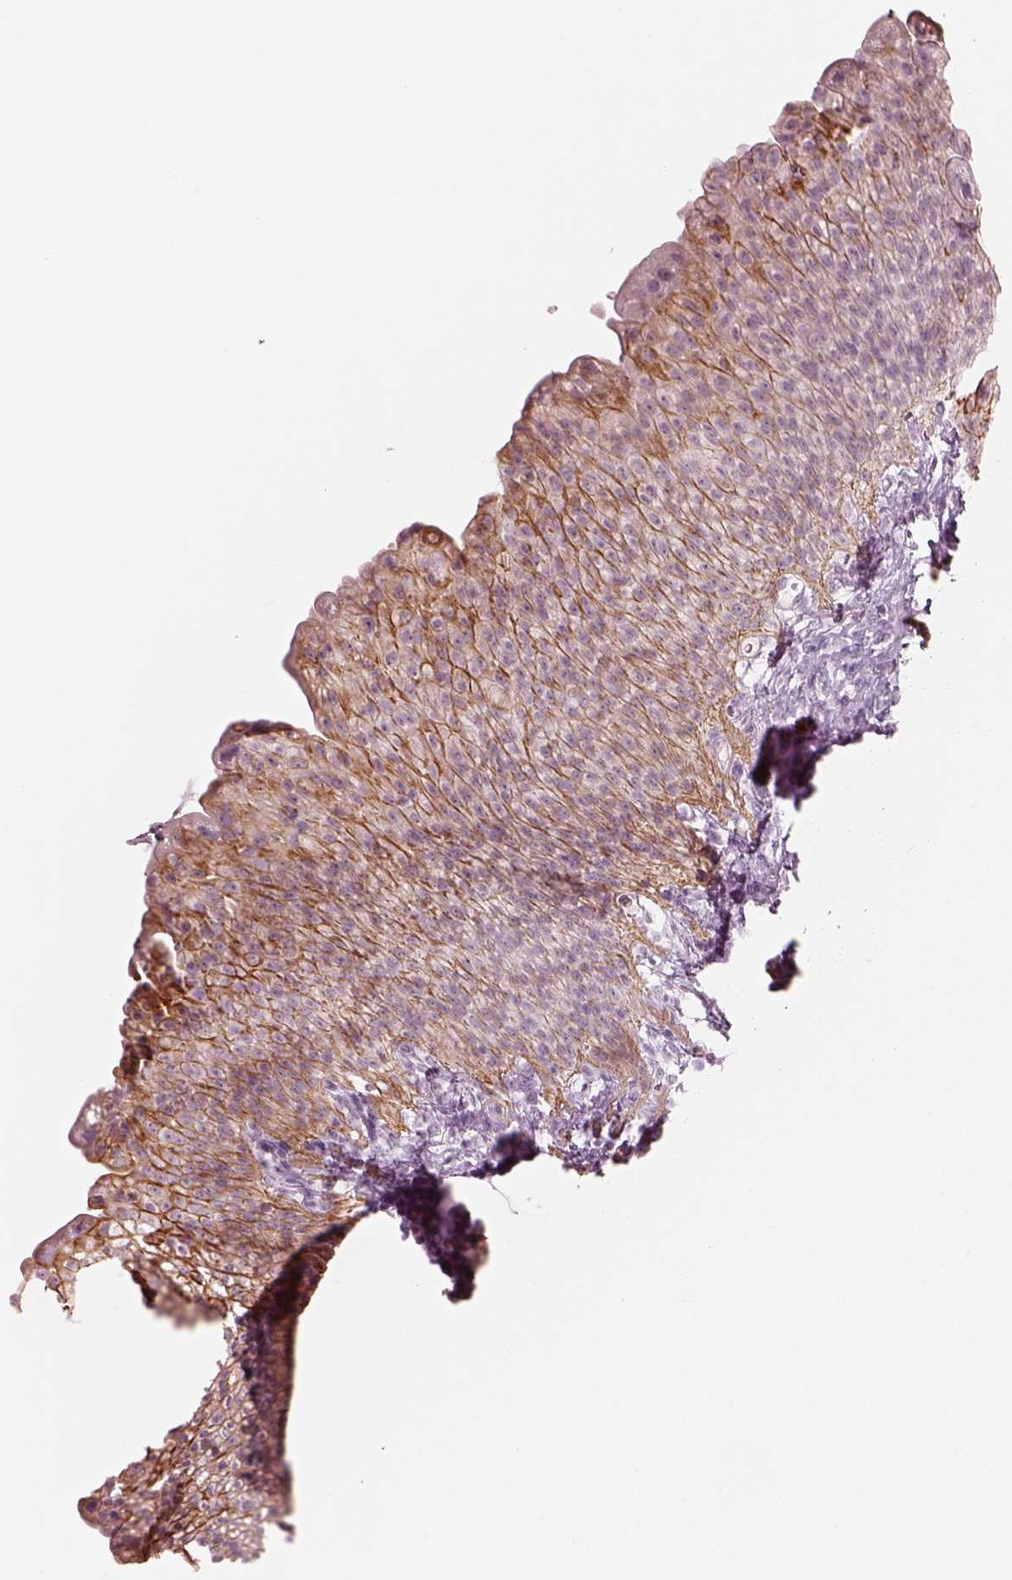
{"staining": {"intensity": "moderate", "quantity": "25%-75%", "location": "cytoplasmic/membranous"}, "tissue": "urinary bladder", "cell_type": "Urothelial cells", "image_type": "normal", "snomed": [{"axis": "morphology", "description": "Normal tissue, NOS"}, {"axis": "topography", "description": "Urinary bladder"}, {"axis": "topography", "description": "Prostate"}], "caption": "Moderate cytoplasmic/membranous expression for a protein is present in approximately 25%-75% of urothelial cells of normal urinary bladder using immunohistochemistry (IHC).", "gene": "PON3", "patient": {"sex": "male", "age": 76}}